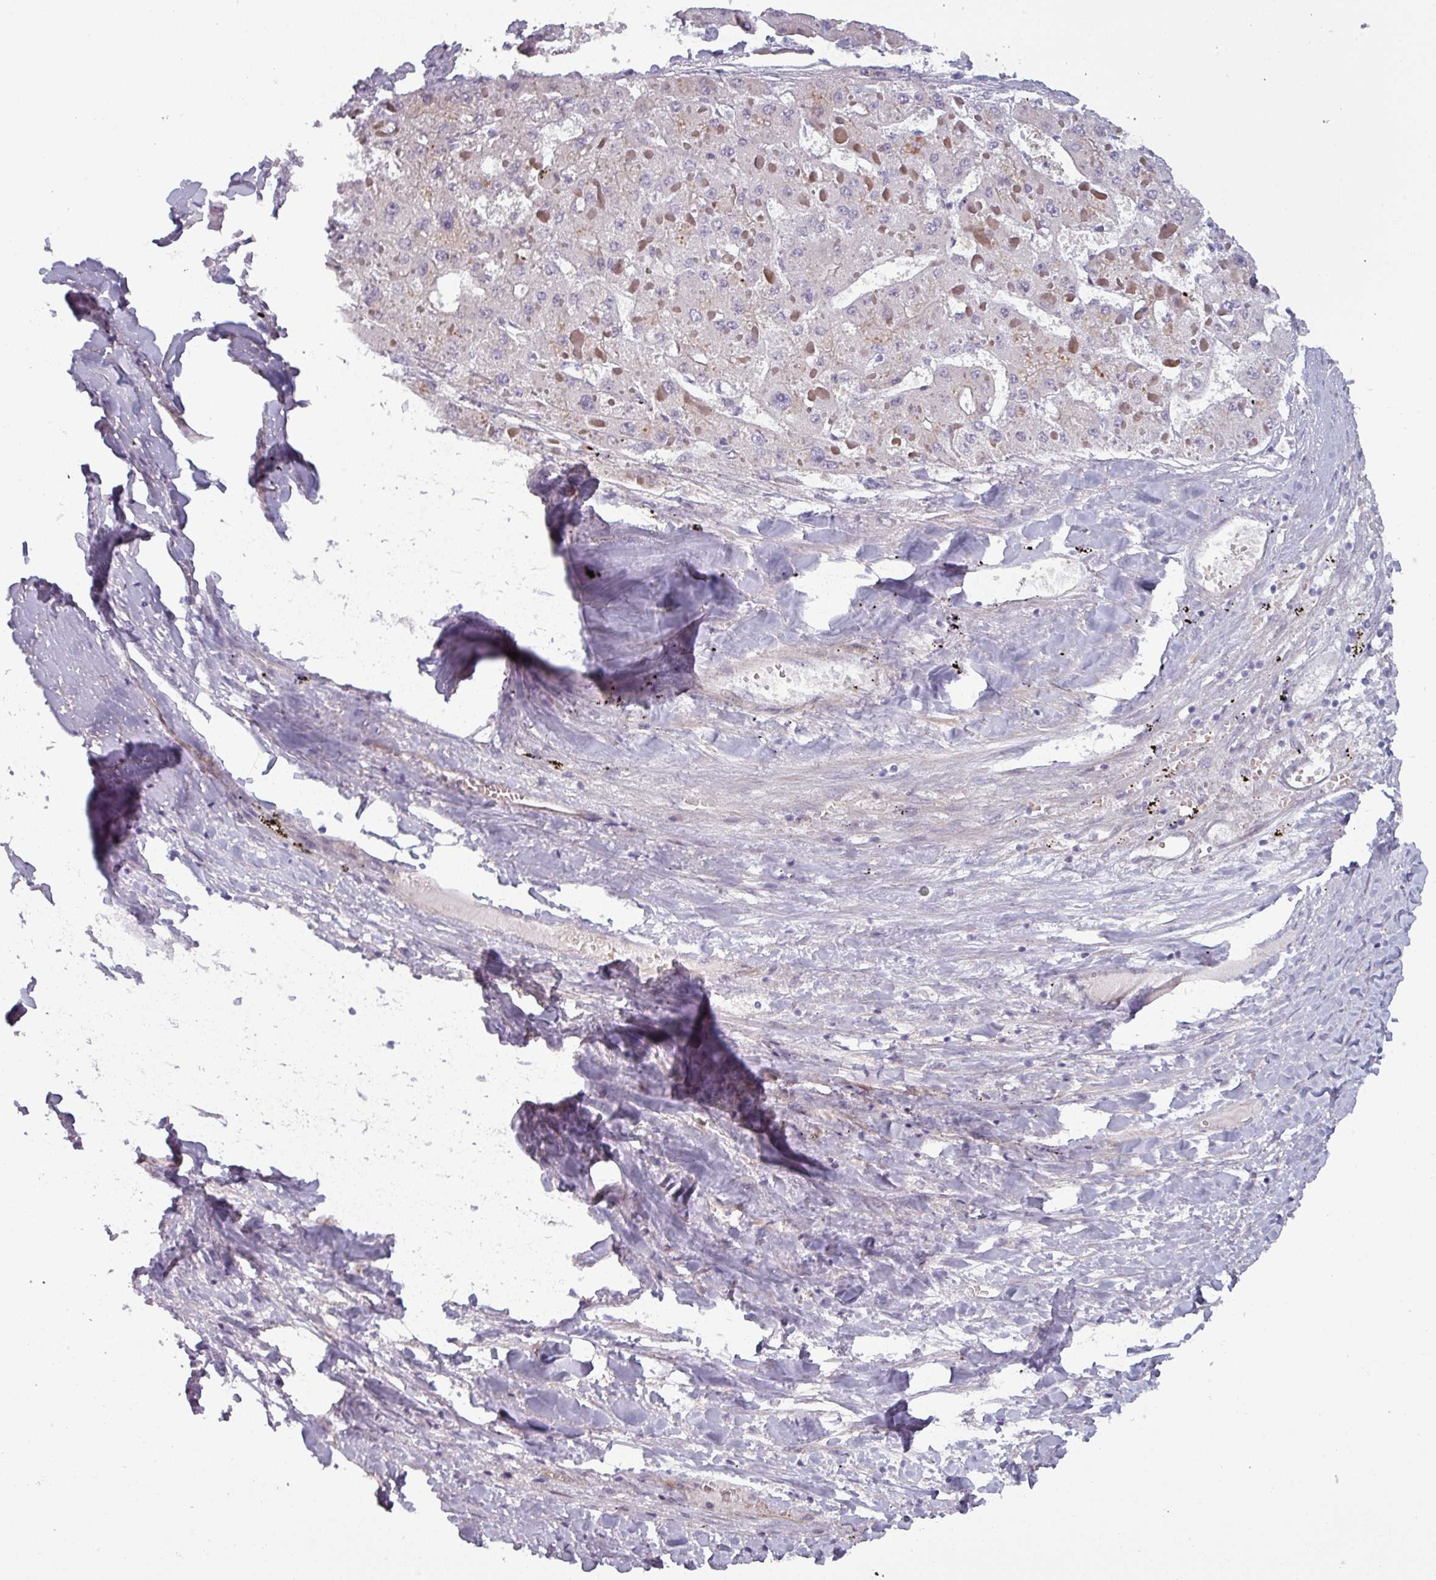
{"staining": {"intensity": "negative", "quantity": "none", "location": "none"}, "tissue": "liver cancer", "cell_type": "Tumor cells", "image_type": "cancer", "snomed": [{"axis": "morphology", "description": "Carcinoma, Hepatocellular, NOS"}, {"axis": "topography", "description": "Liver"}], "caption": "Human hepatocellular carcinoma (liver) stained for a protein using immunohistochemistry (IHC) exhibits no expression in tumor cells.", "gene": "PRAMEF12", "patient": {"sex": "female", "age": 73}}